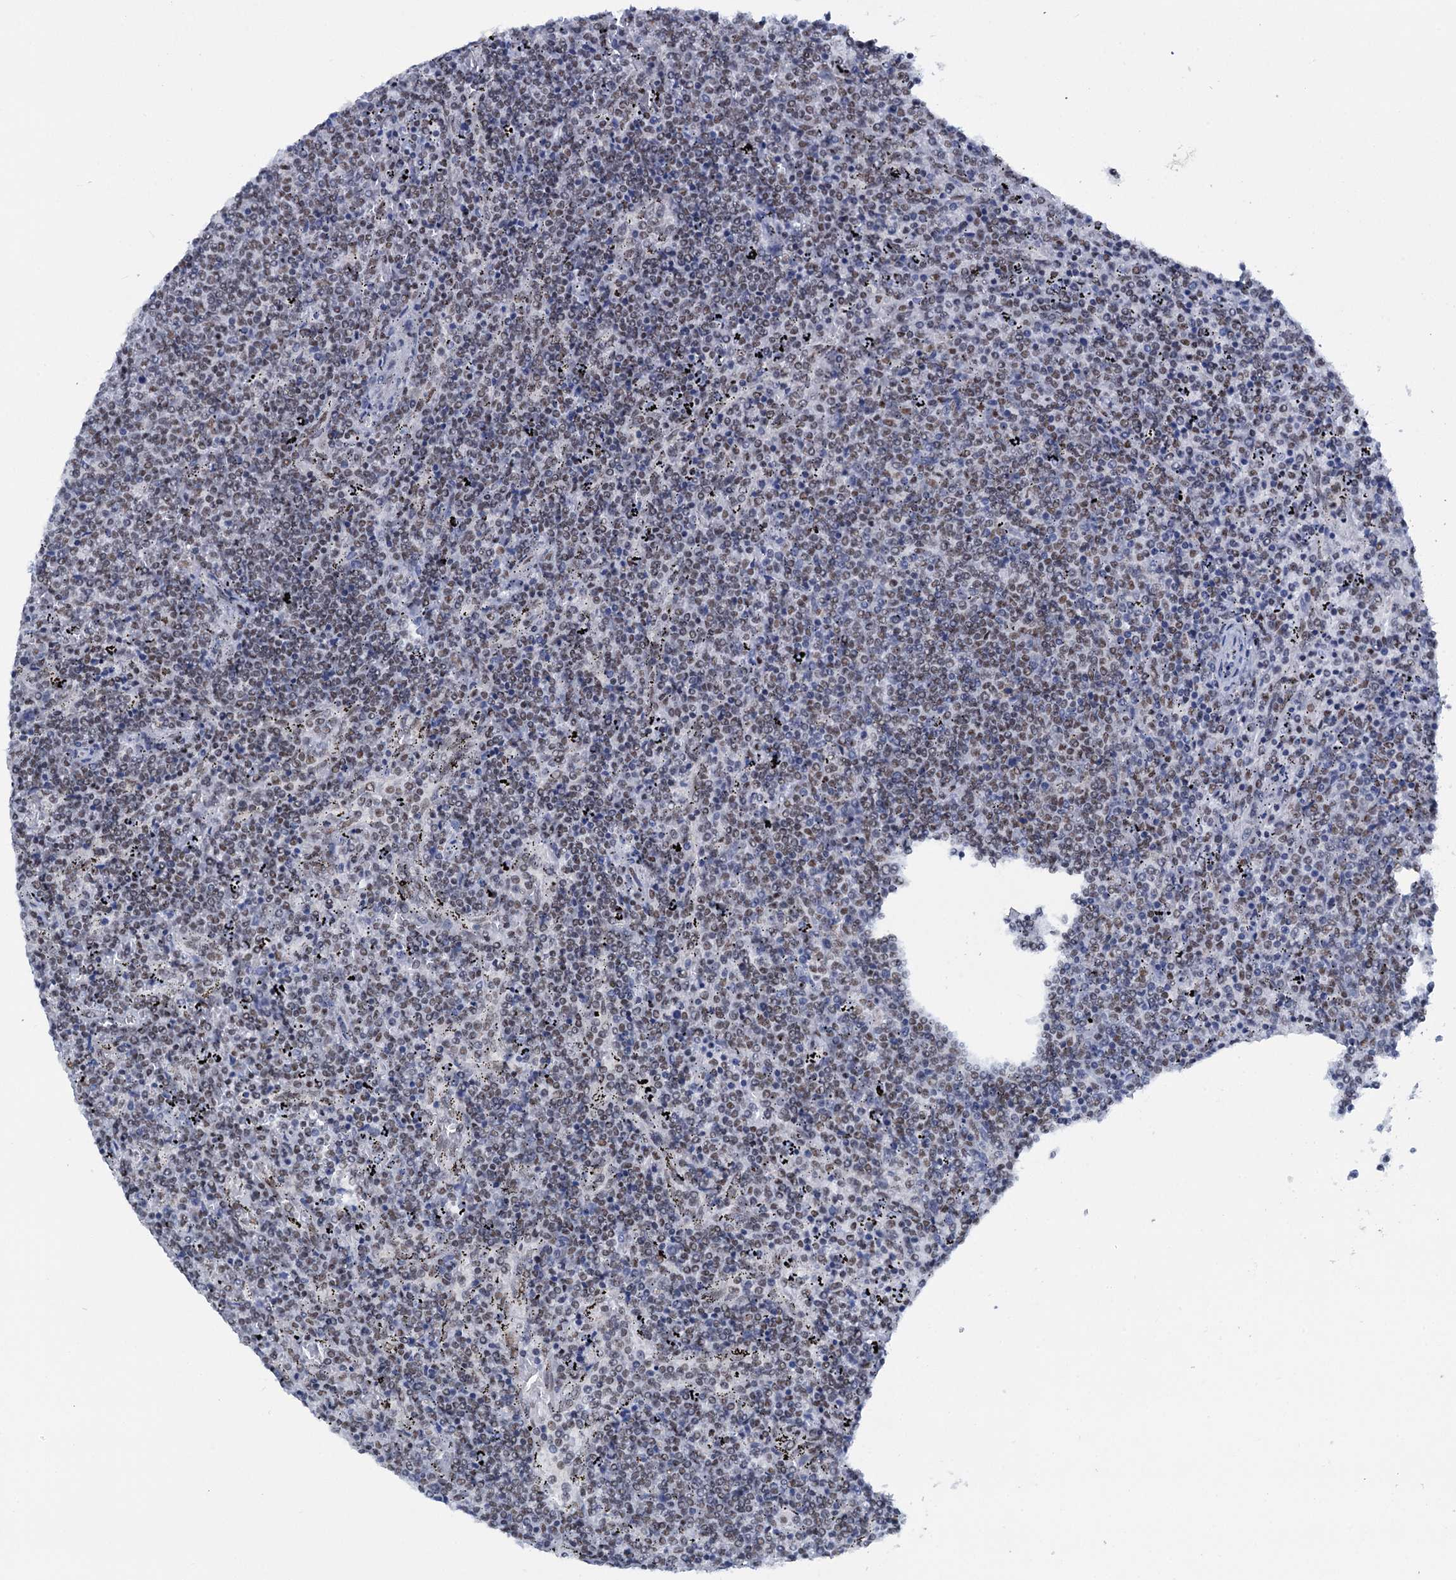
{"staining": {"intensity": "weak", "quantity": "25%-75%", "location": "nuclear"}, "tissue": "lymphoma", "cell_type": "Tumor cells", "image_type": "cancer", "snomed": [{"axis": "morphology", "description": "Malignant lymphoma, non-Hodgkin's type, Low grade"}, {"axis": "topography", "description": "Spleen"}], "caption": "Weak nuclear staining is present in approximately 25%-75% of tumor cells in low-grade malignant lymphoma, non-Hodgkin's type.", "gene": "SREK1", "patient": {"sex": "female", "age": 50}}